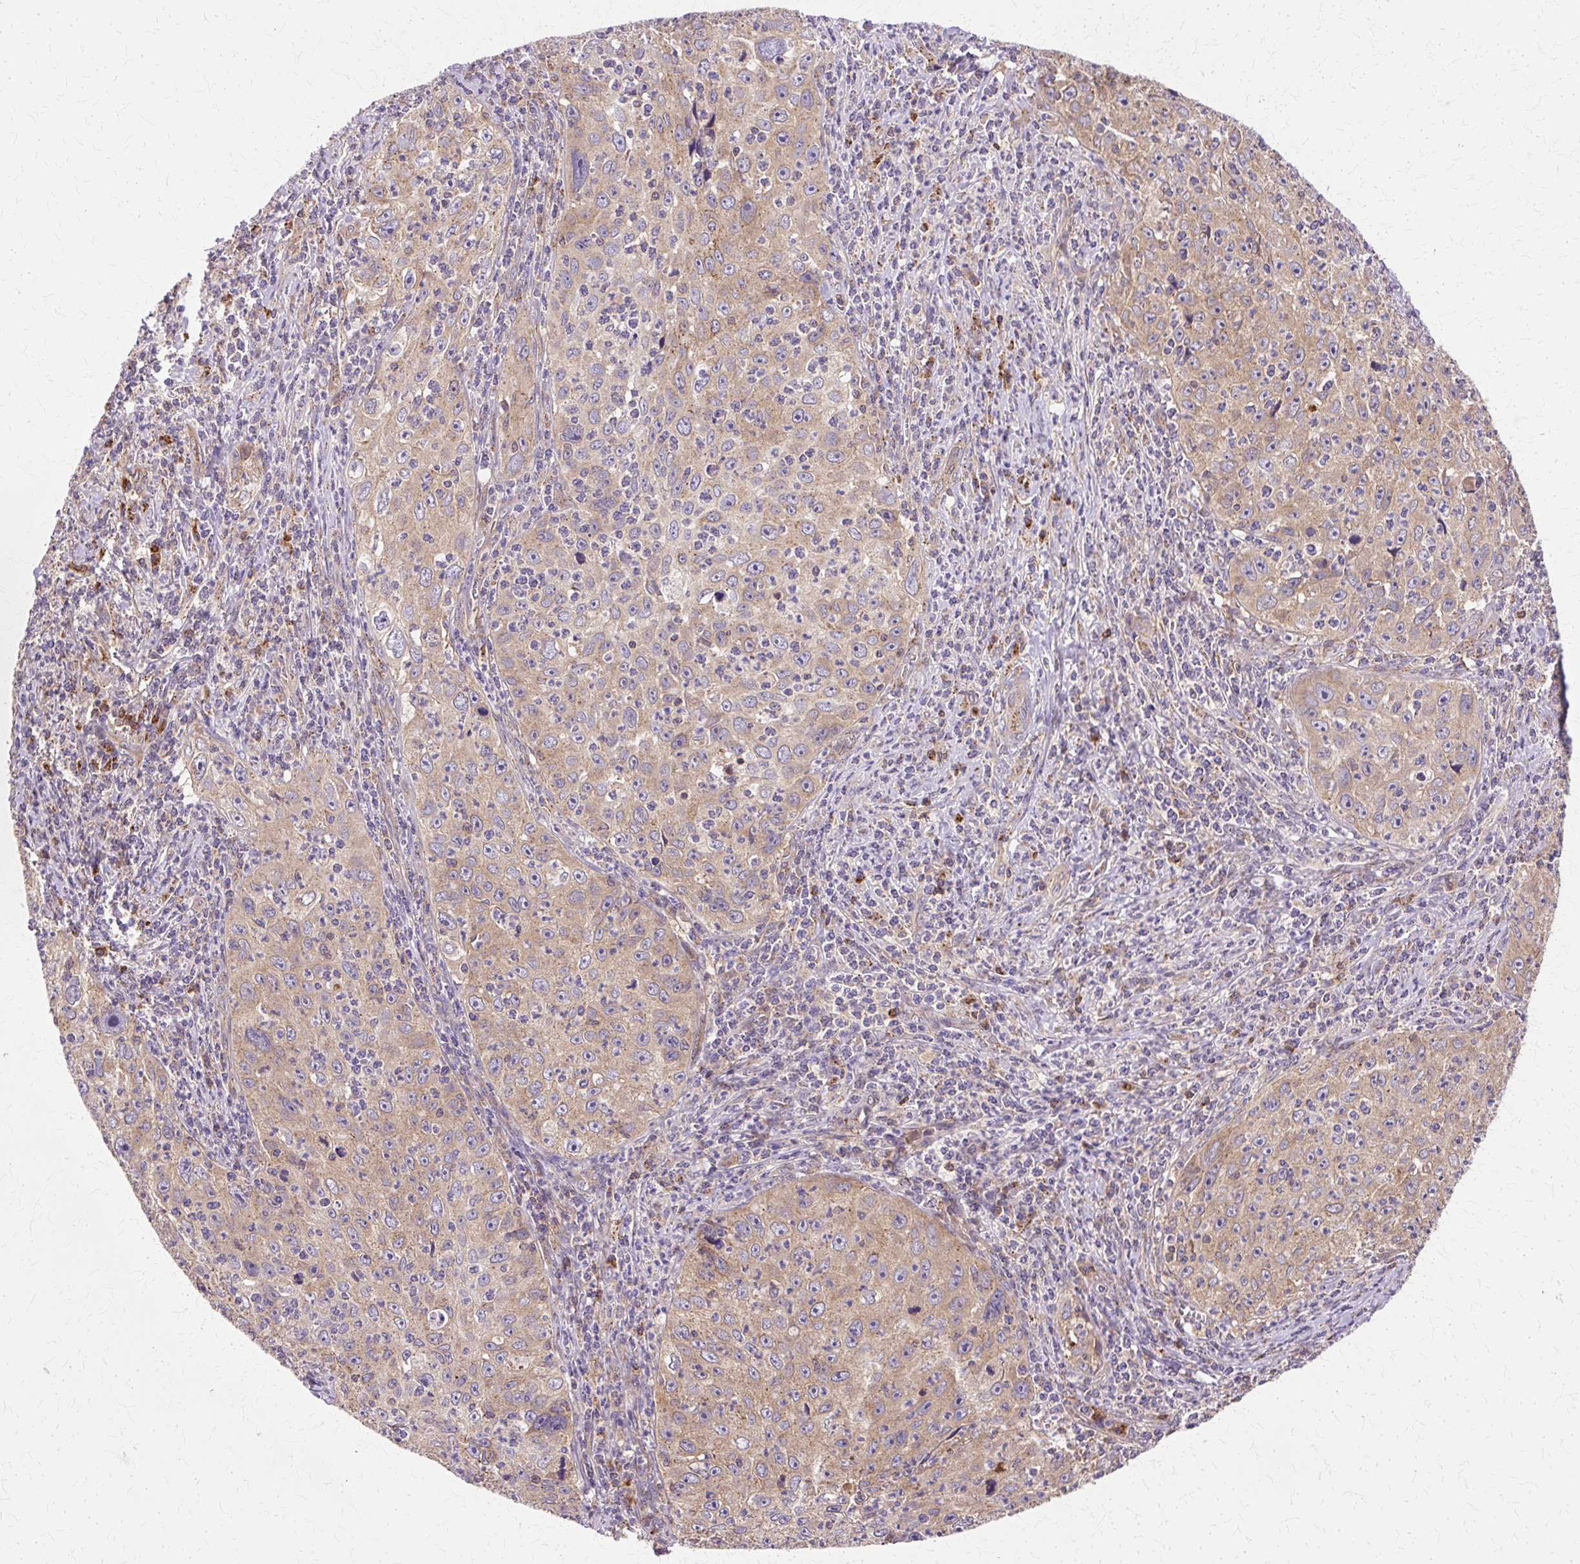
{"staining": {"intensity": "weak", "quantity": "25%-75%", "location": "cytoplasmic/membranous"}, "tissue": "cervical cancer", "cell_type": "Tumor cells", "image_type": "cancer", "snomed": [{"axis": "morphology", "description": "Squamous cell carcinoma, NOS"}, {"axis": "topography", "description": "Cervix"}], "caption": "A low amount of weak cytoplasmic/membranous staining is identified in approximately 25%-75% of tumor cells in cervical cancer (squamous cell carcinoma) tissue.", "gene": "COPB1", "patient": {"sex": "female", "age": 30}}